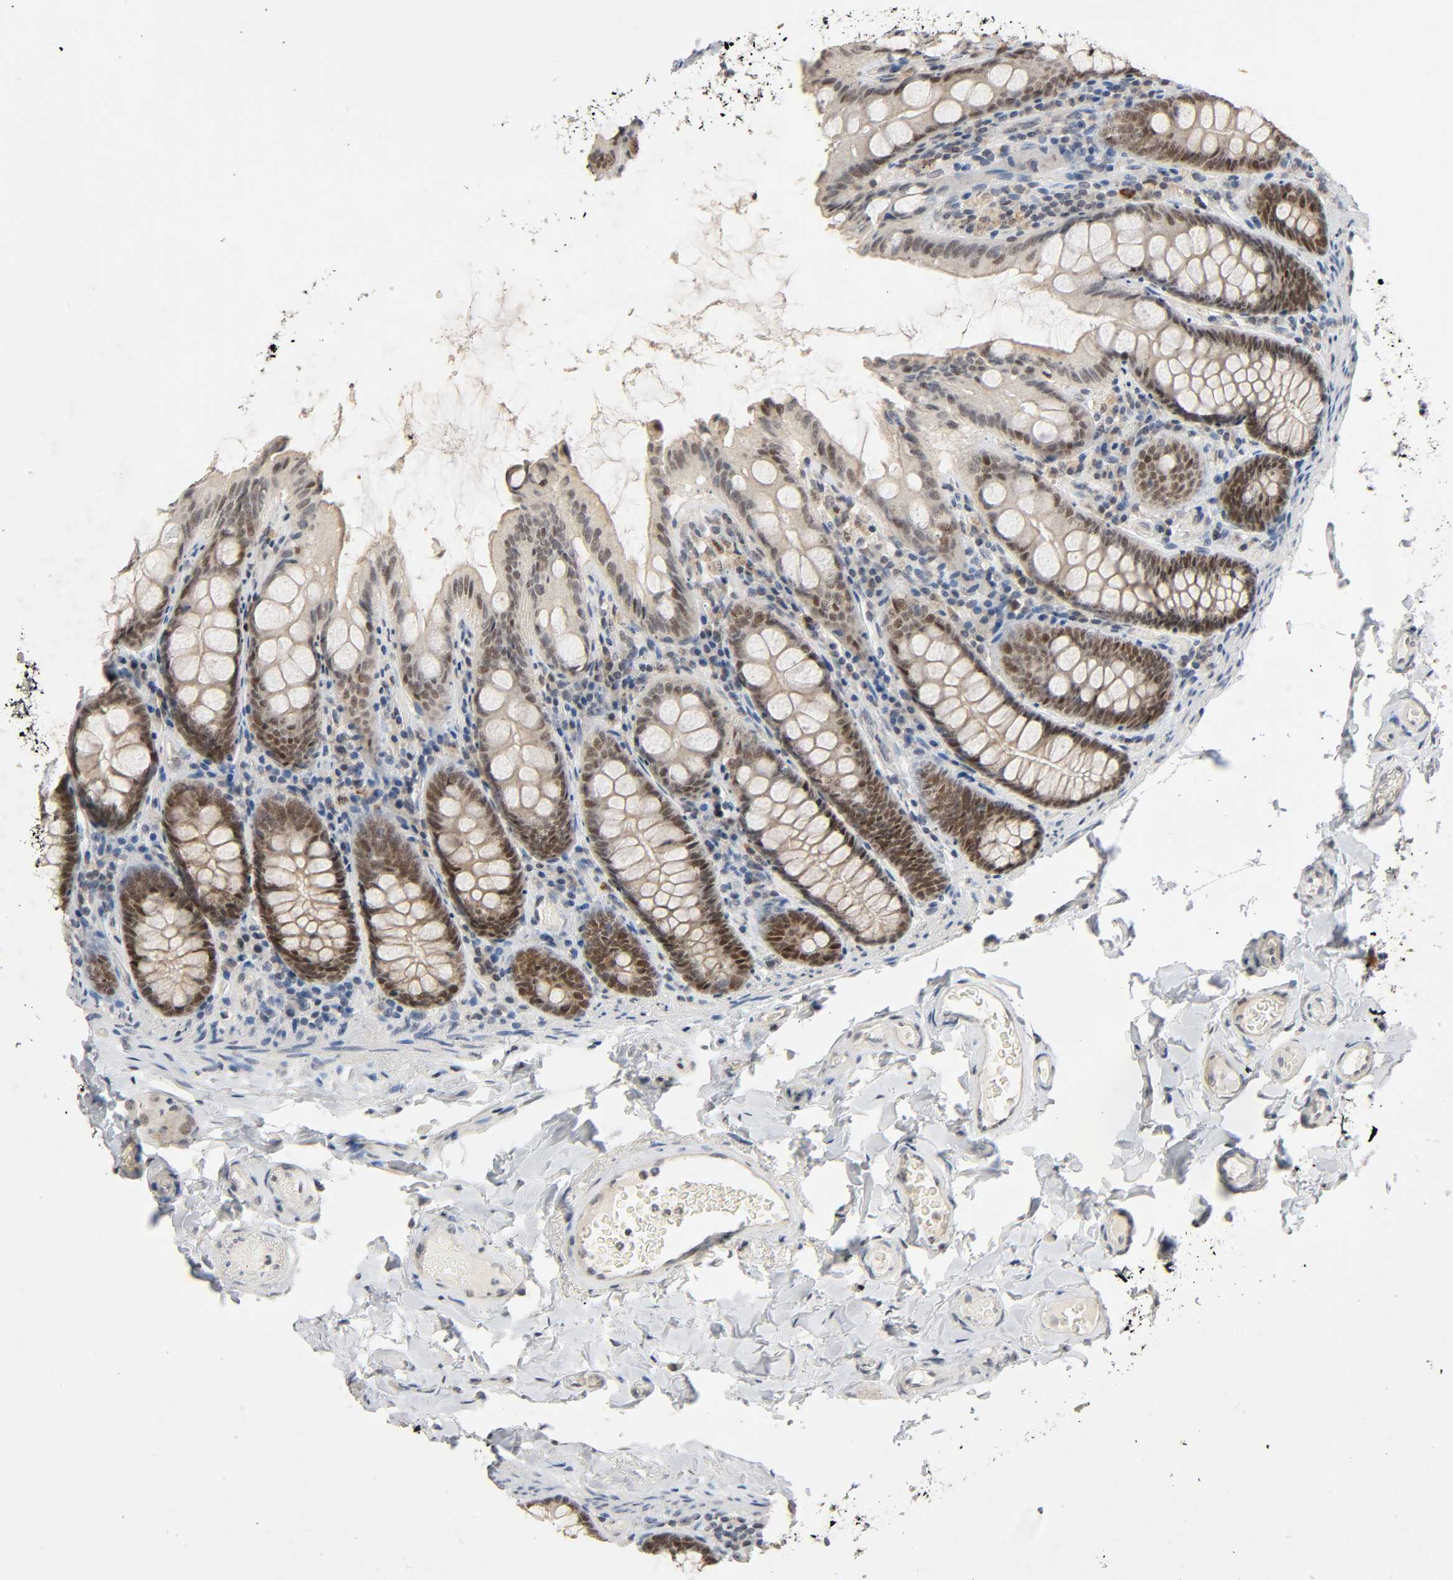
{"staining": {"intensity": "negative", "quantity": "none", "location": "none"}, "tissue": "colon", "cell_type": "Endothelial cells", "image_type": "normal", "snomed": [{"axis": "morphology", "description": "Normal tissue, NOS"}, {"axis": "topography", "description": "Colon"}], "caption": "The micrograph reveals no significant positivity in endothelial cells of colon.", "gene": "MAPKAPK5", "patient": {"sex": "female", "age": 61}}